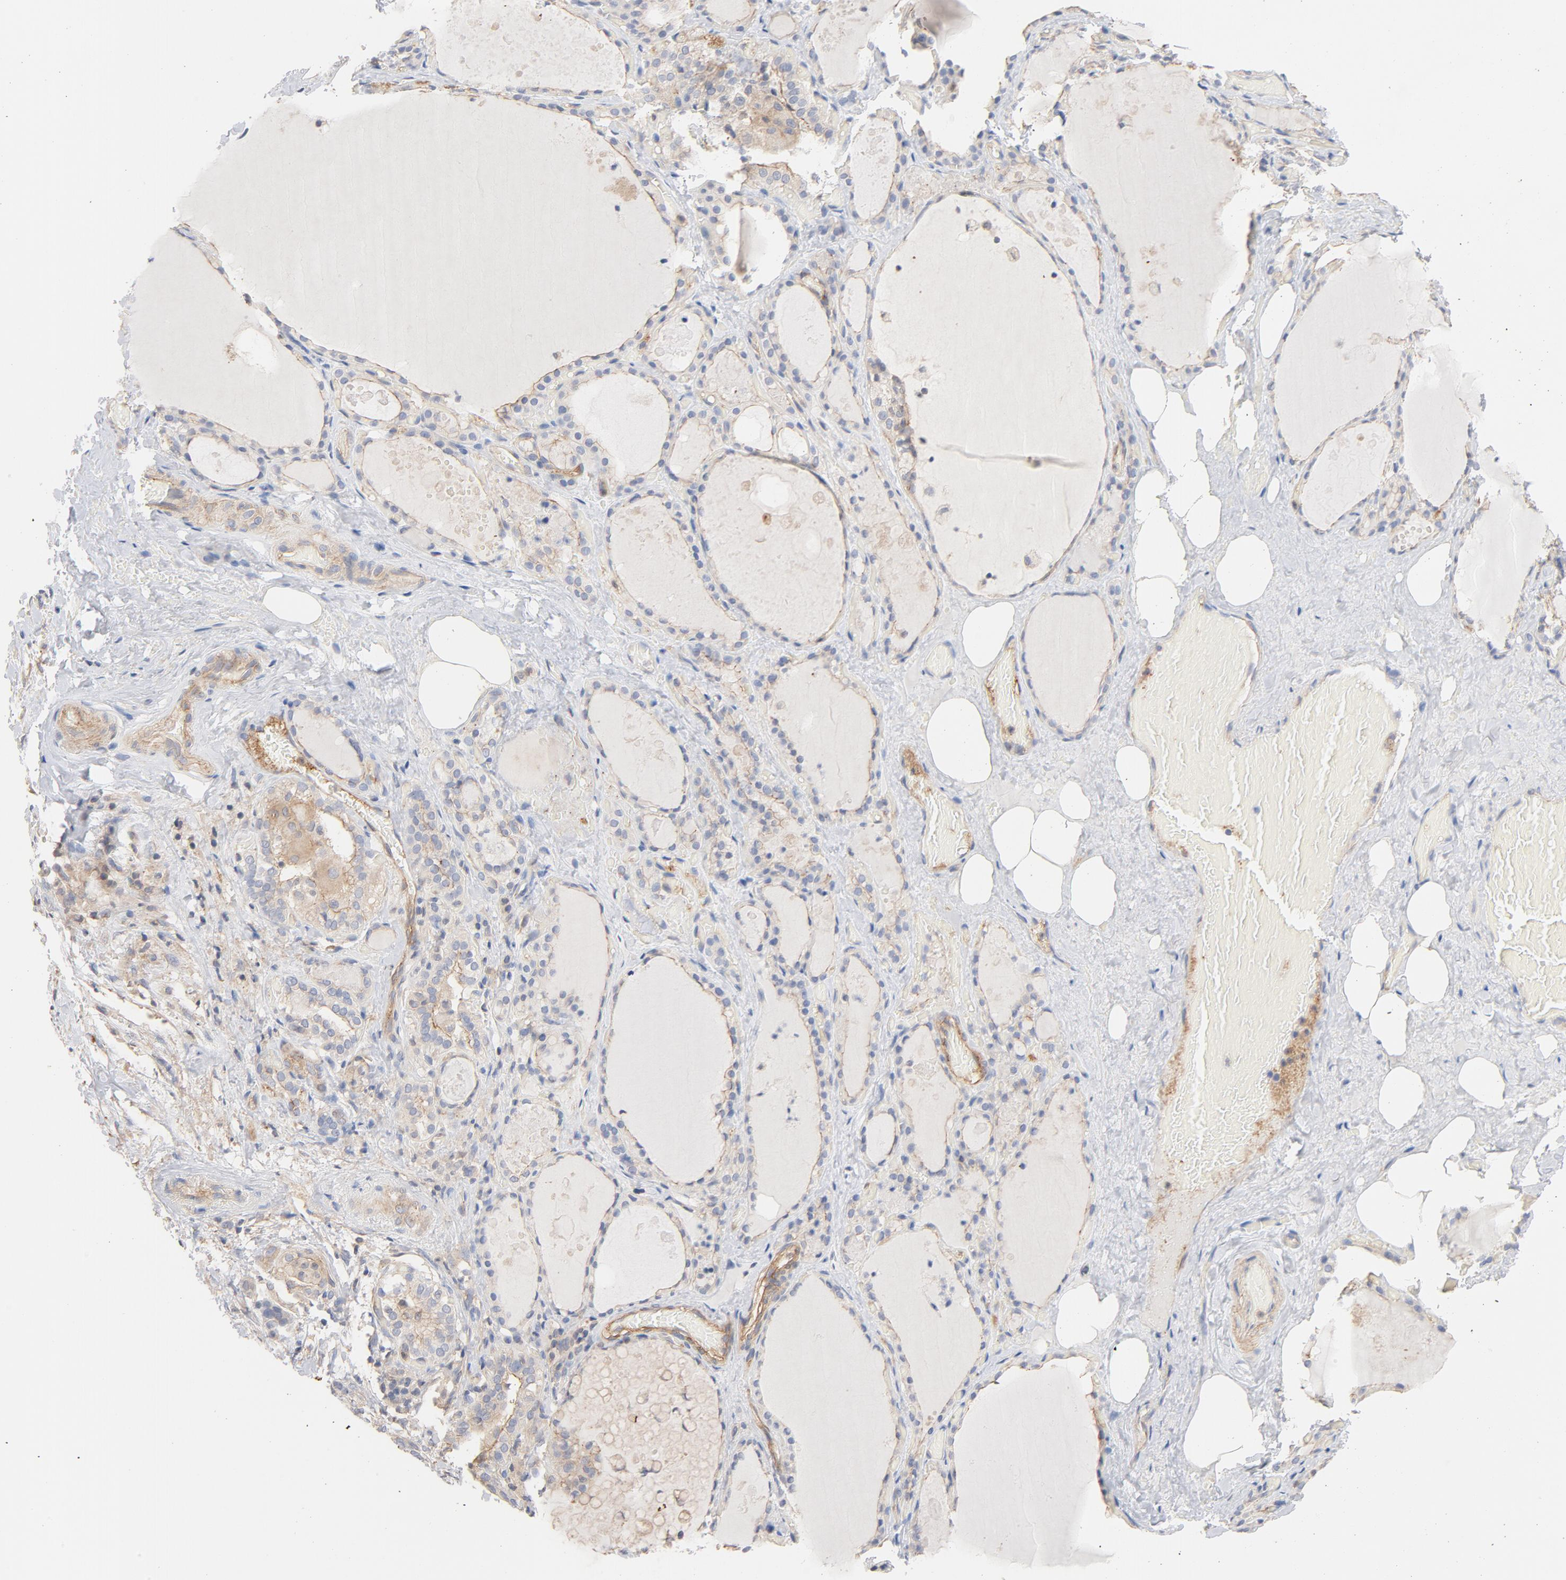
{"staining": {"intensity": "moderate", "quantity": "25%-75%", "location": "cytoplasmic/membranous"}, "tissue": "thyroid gland", "cell_type": "Glandular cells", "image_type": "normal", "snomed": [{"axis": "morphology", "description": "Normal tissue, NOS"}, {"axis": "topography", "description": "Thyroid gland"}], "caption": "IHC (DAB (3,3'-diaminobenzidine)) staining of benign human thyroid gland shows moderate cytoplasmic/membranous protein staining in approximately 25%-75% of glandular cells. (Brightfield microscopy of DAB IHC at high magnification).", "gene": "STRN3", "patient": {"sex": "male", "age": 61}}